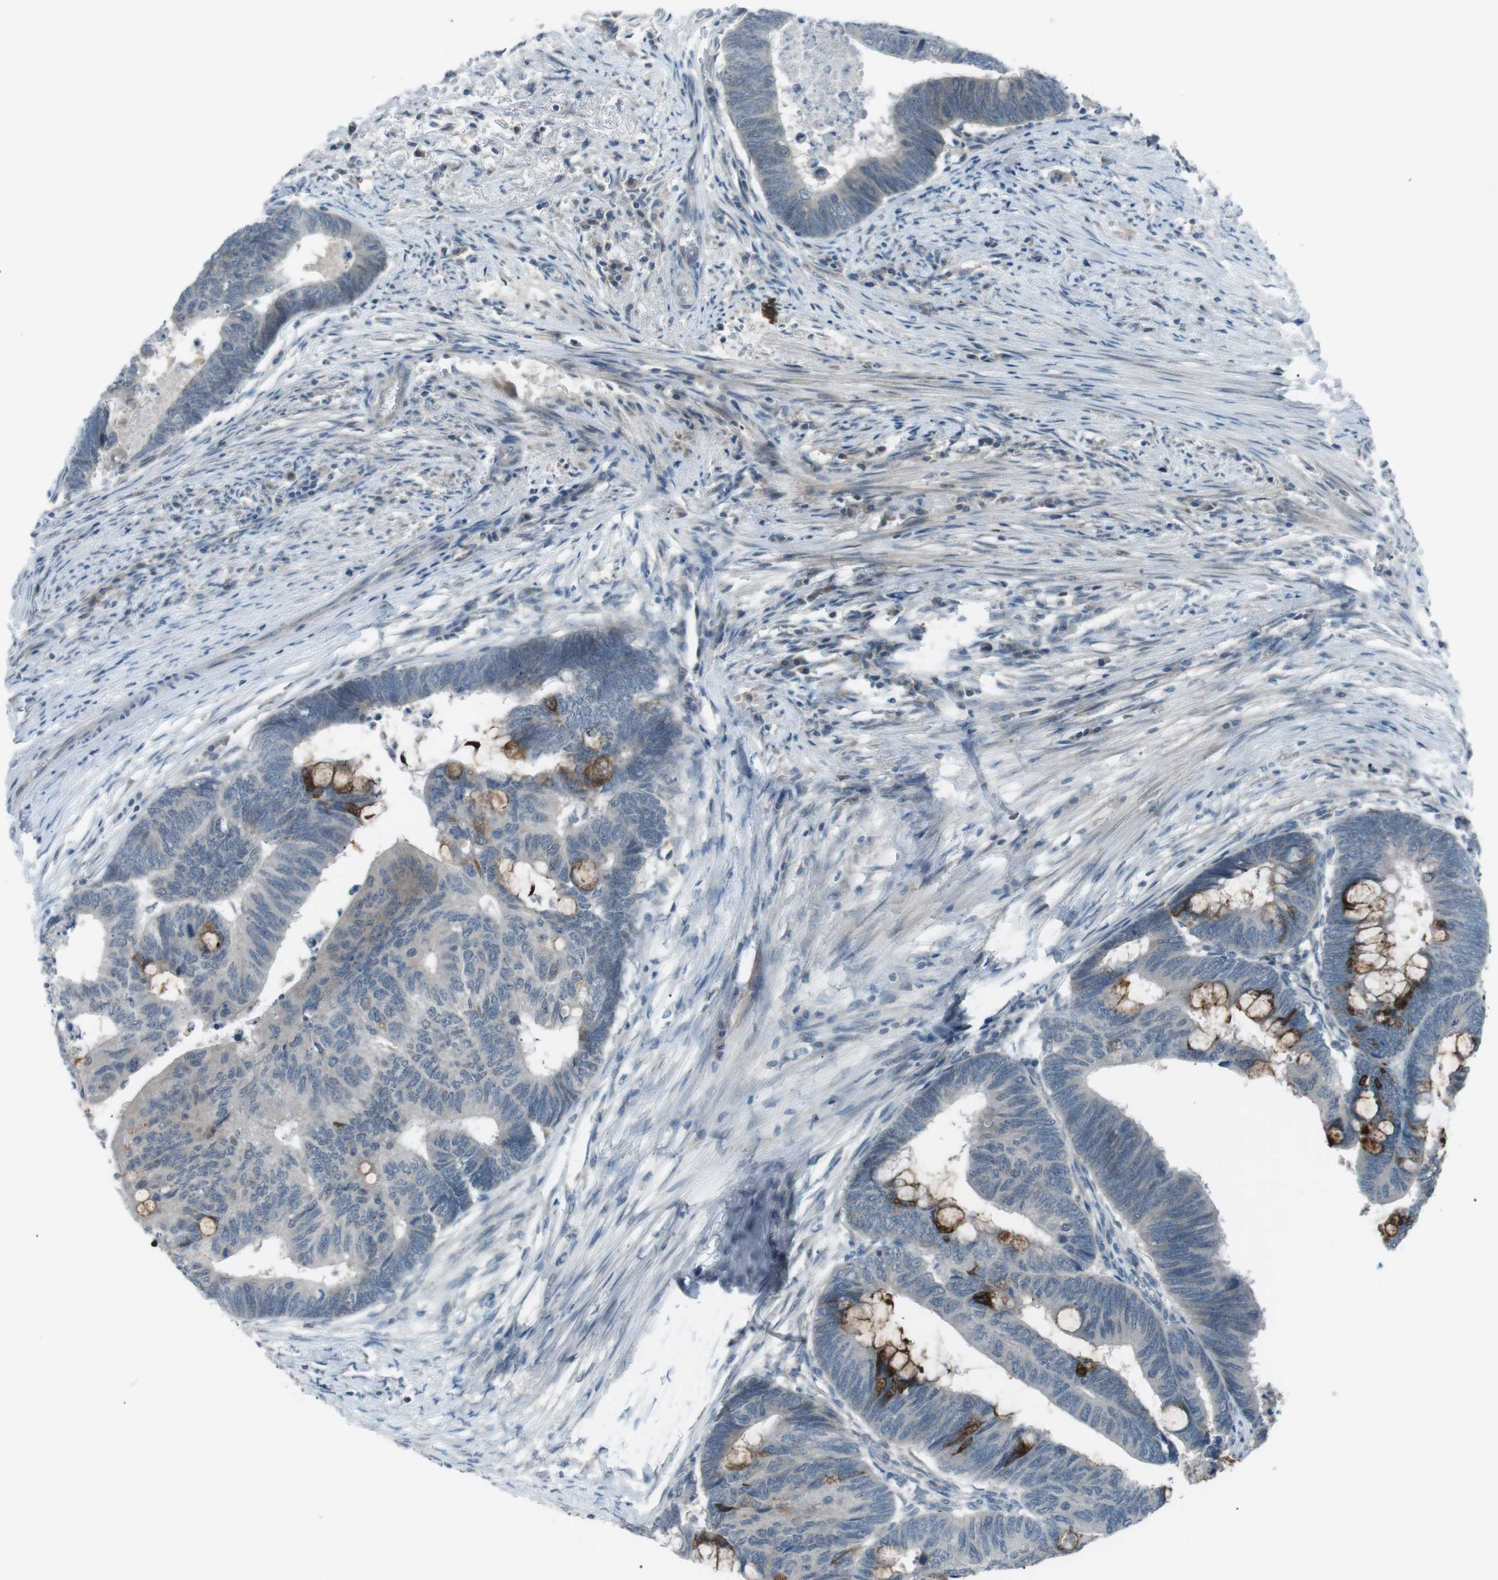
{"staining": {"intensity": "moderate", "quantity": "<25%", "location": "cytoplasmic/membranous"}, "tissue": "colorectal cancer", "cell_type": "Tumor cells", "image_type": "cancer", "snomed": [{"axis": "morphology", "description": "Normal tissue, NOS"}, {"axis": "morphology", "description": "Adenocarcinoma, NOS"}, {"axis": "topography", "description": "Rectum"}, {"axis": "topography", "description": "Peripheral nerve tissue"}], "caption": "Moderate cytoplasmic/membranous expression for a protein is seen in approximately <25% of tumor cells of adenocarcinoma (colorectal) using immunohistochemistry.", "gene": "FCRLA", "patient": {"sex": "male", "age": 92}}